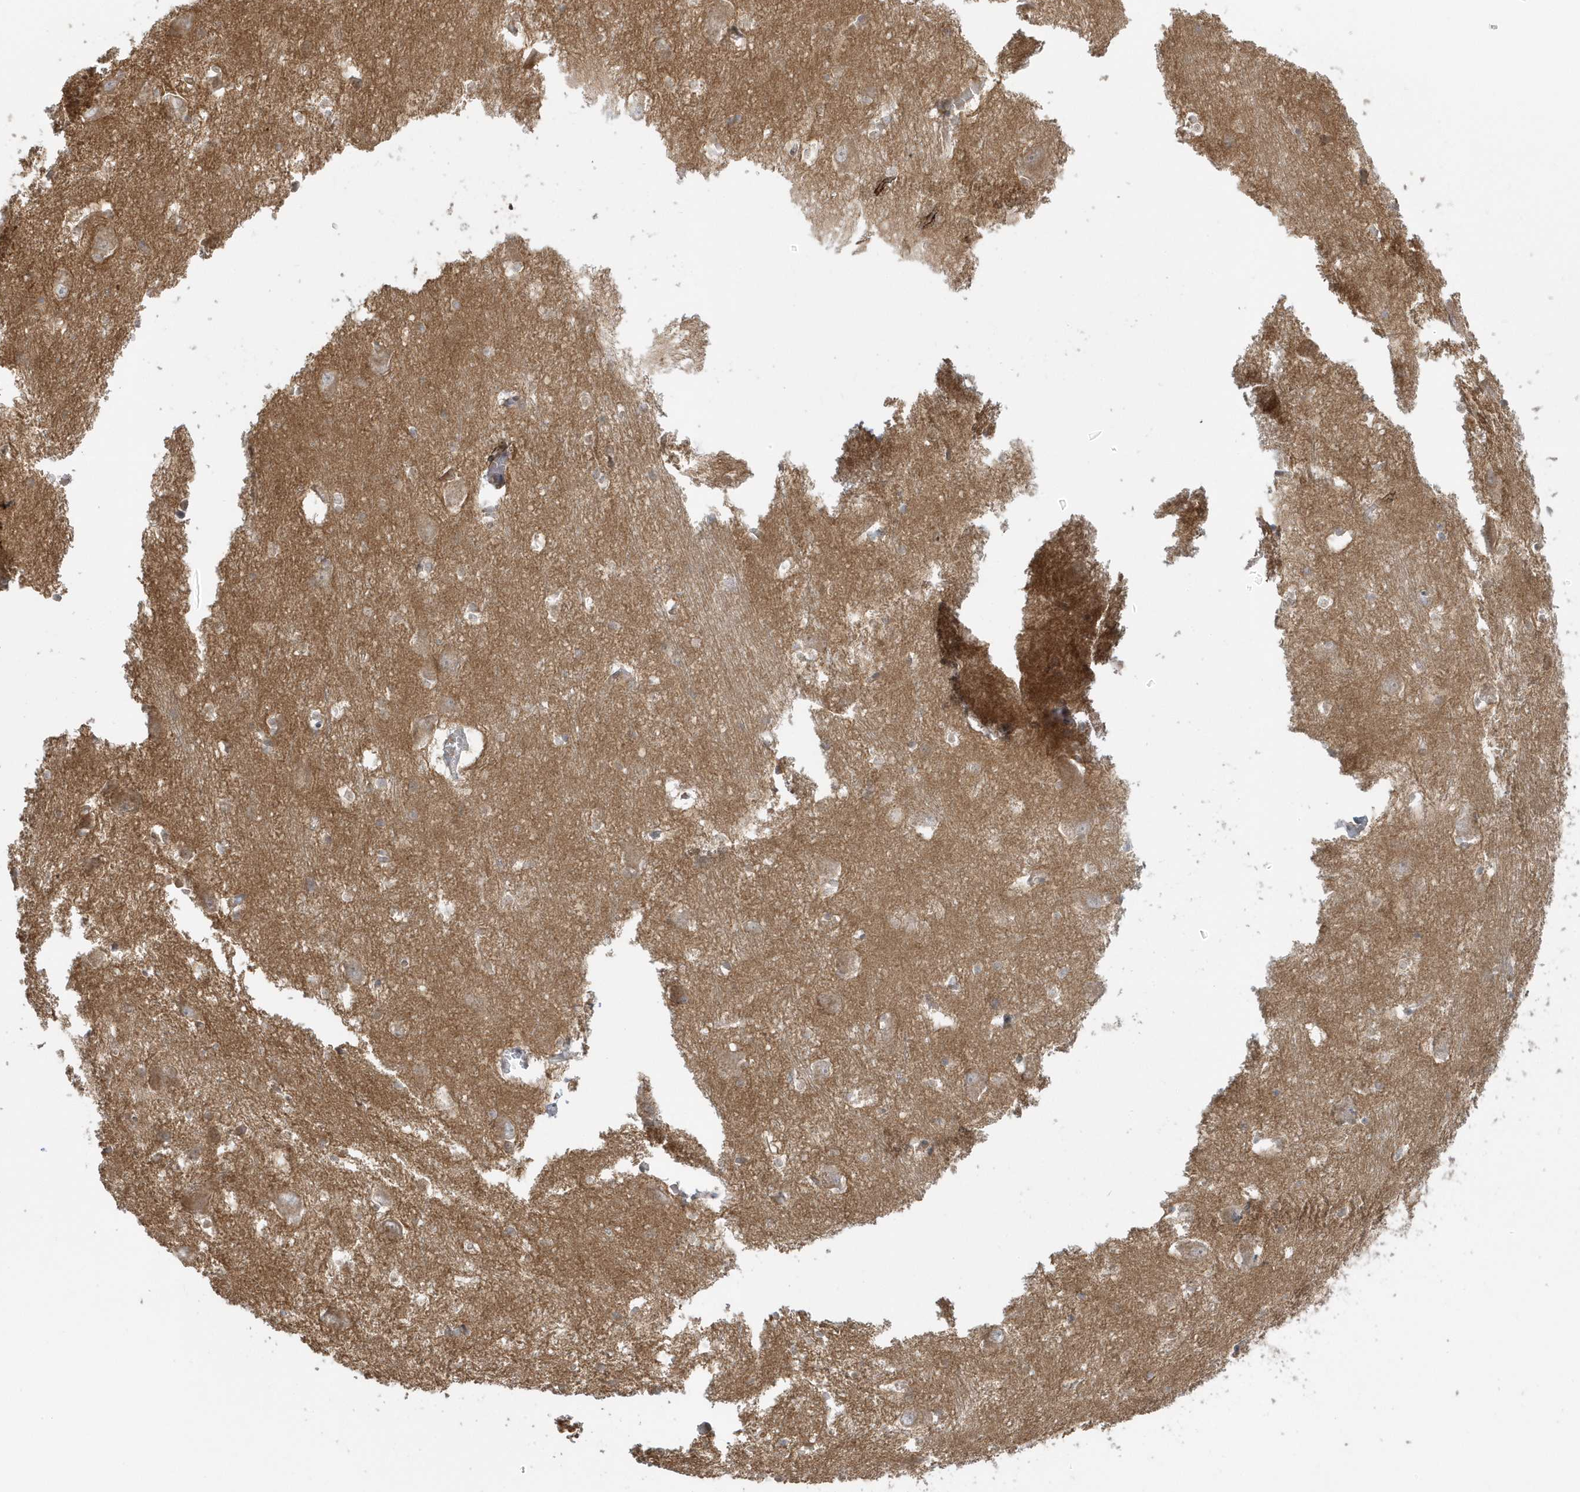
{"staining": {"intensity": "weak", "quantity": "<25%", "location": "cytoplasmic/membranous"}, "tissue": "caudate", "cell_type": "Glial cells", "image_type": "normal", "snomed": [{"axis": "morphology", "description": "Normal tissue, NOS"}, {"axis": "topography", "description": "Lateral ventricle wall"}], "caption": "This histopathology image is of normal caudate stained with IHC to label a protein in brown with the nuclei are counter-stained blue. There is no positivity in glial cells. (Brightfield microscopy of DAB immunohistochemistry at high magnification).", "gene": "PPP1R7", "patient": {"sex": "male", "age": 37}}